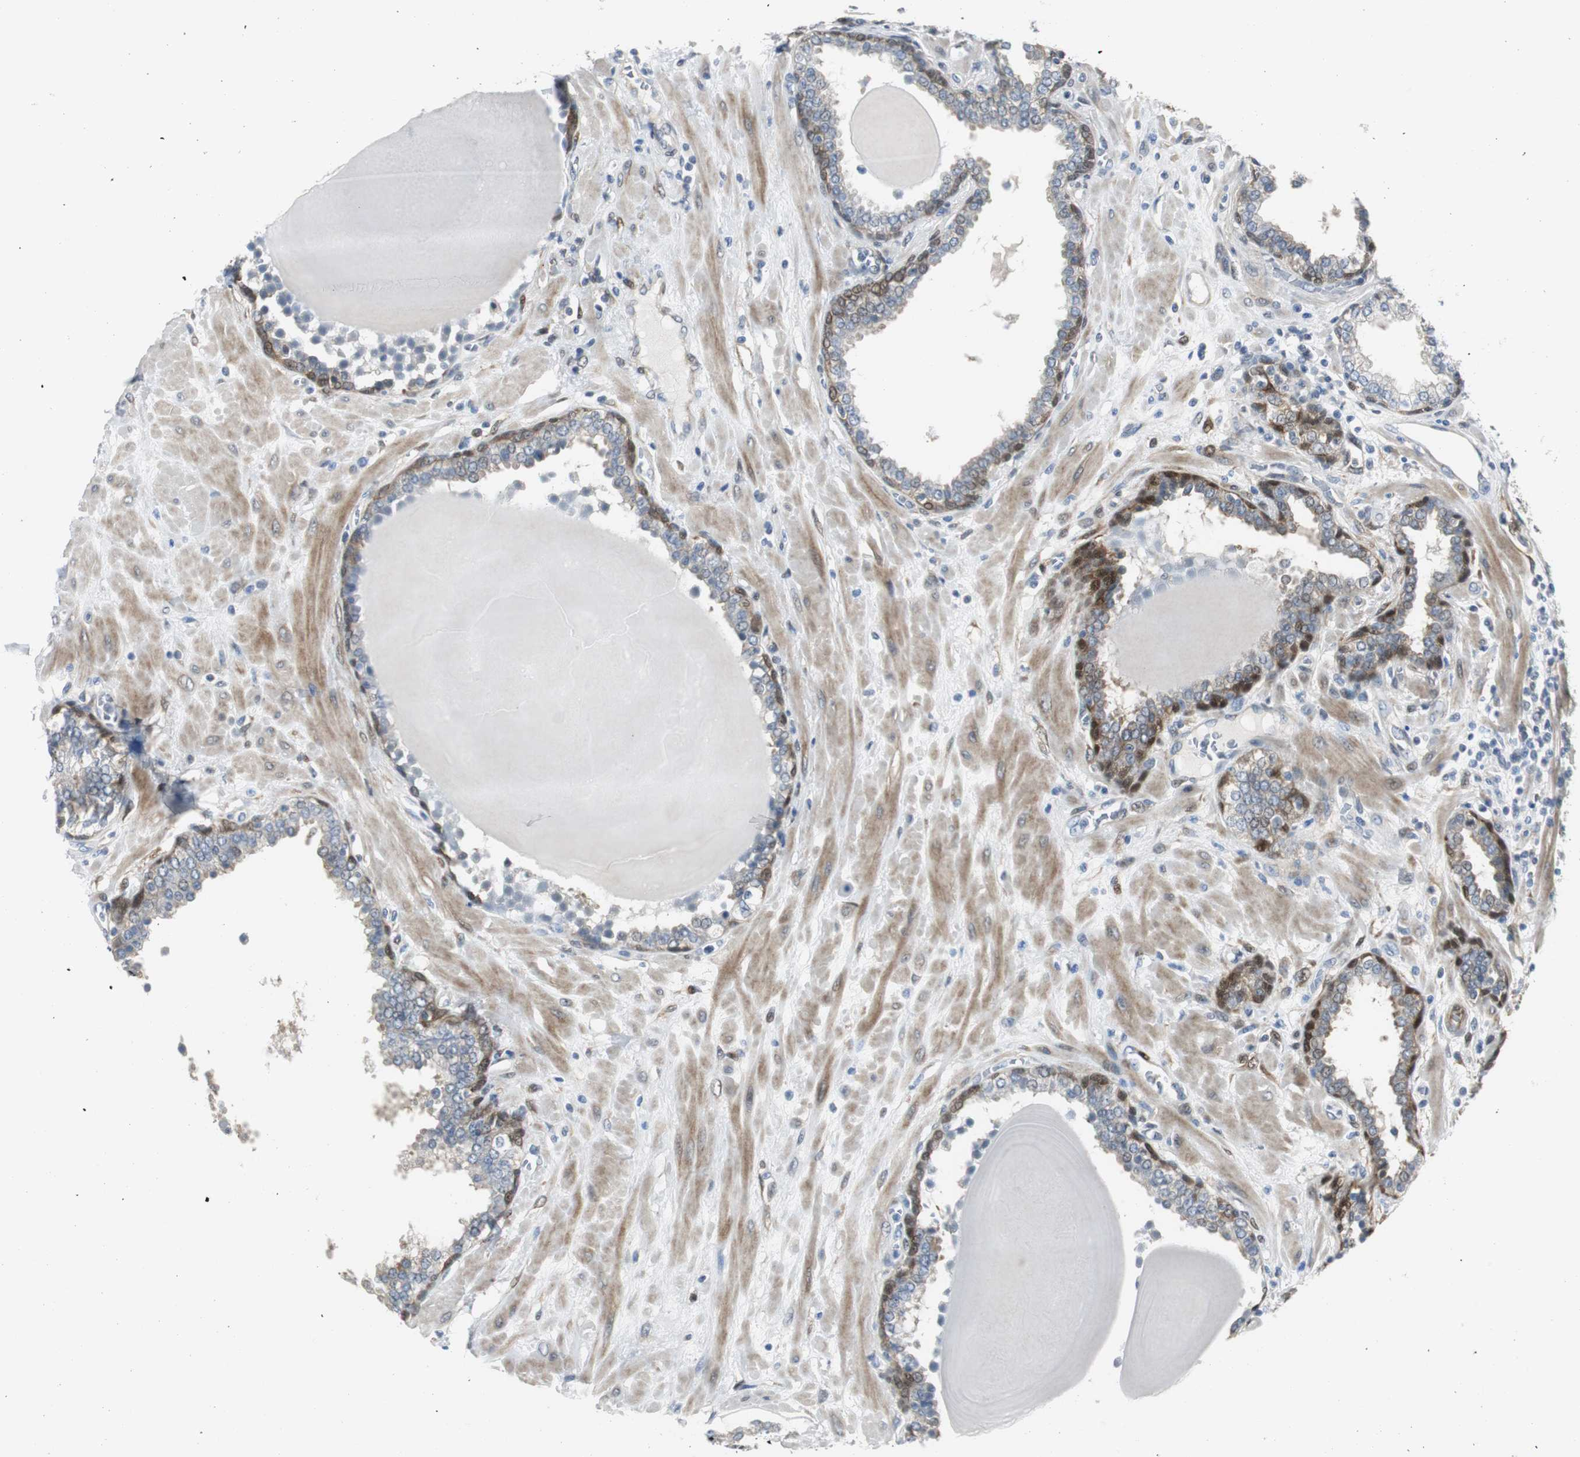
{"staining": {"intensity": "strong", "quantity": "<25%", "location": "cytoplasmic/membranous,nuclear"}, "tissue": "prostate", "cell_type": "Glandular cells", "image_type": "normal", "snomed": [{"axis": "morphology", "description": "Normal tissue, NOS"}, {"axis": "topography", "description": "Prostate"}], "caption": "IHC of unremarkable human prostate displays medium levels of strong cytoplasmic/membranous,nuclear staining in approximately <25% of glandular cells.", "gene": "FHL2", "patient": {"sex": "male", "age": 51}}